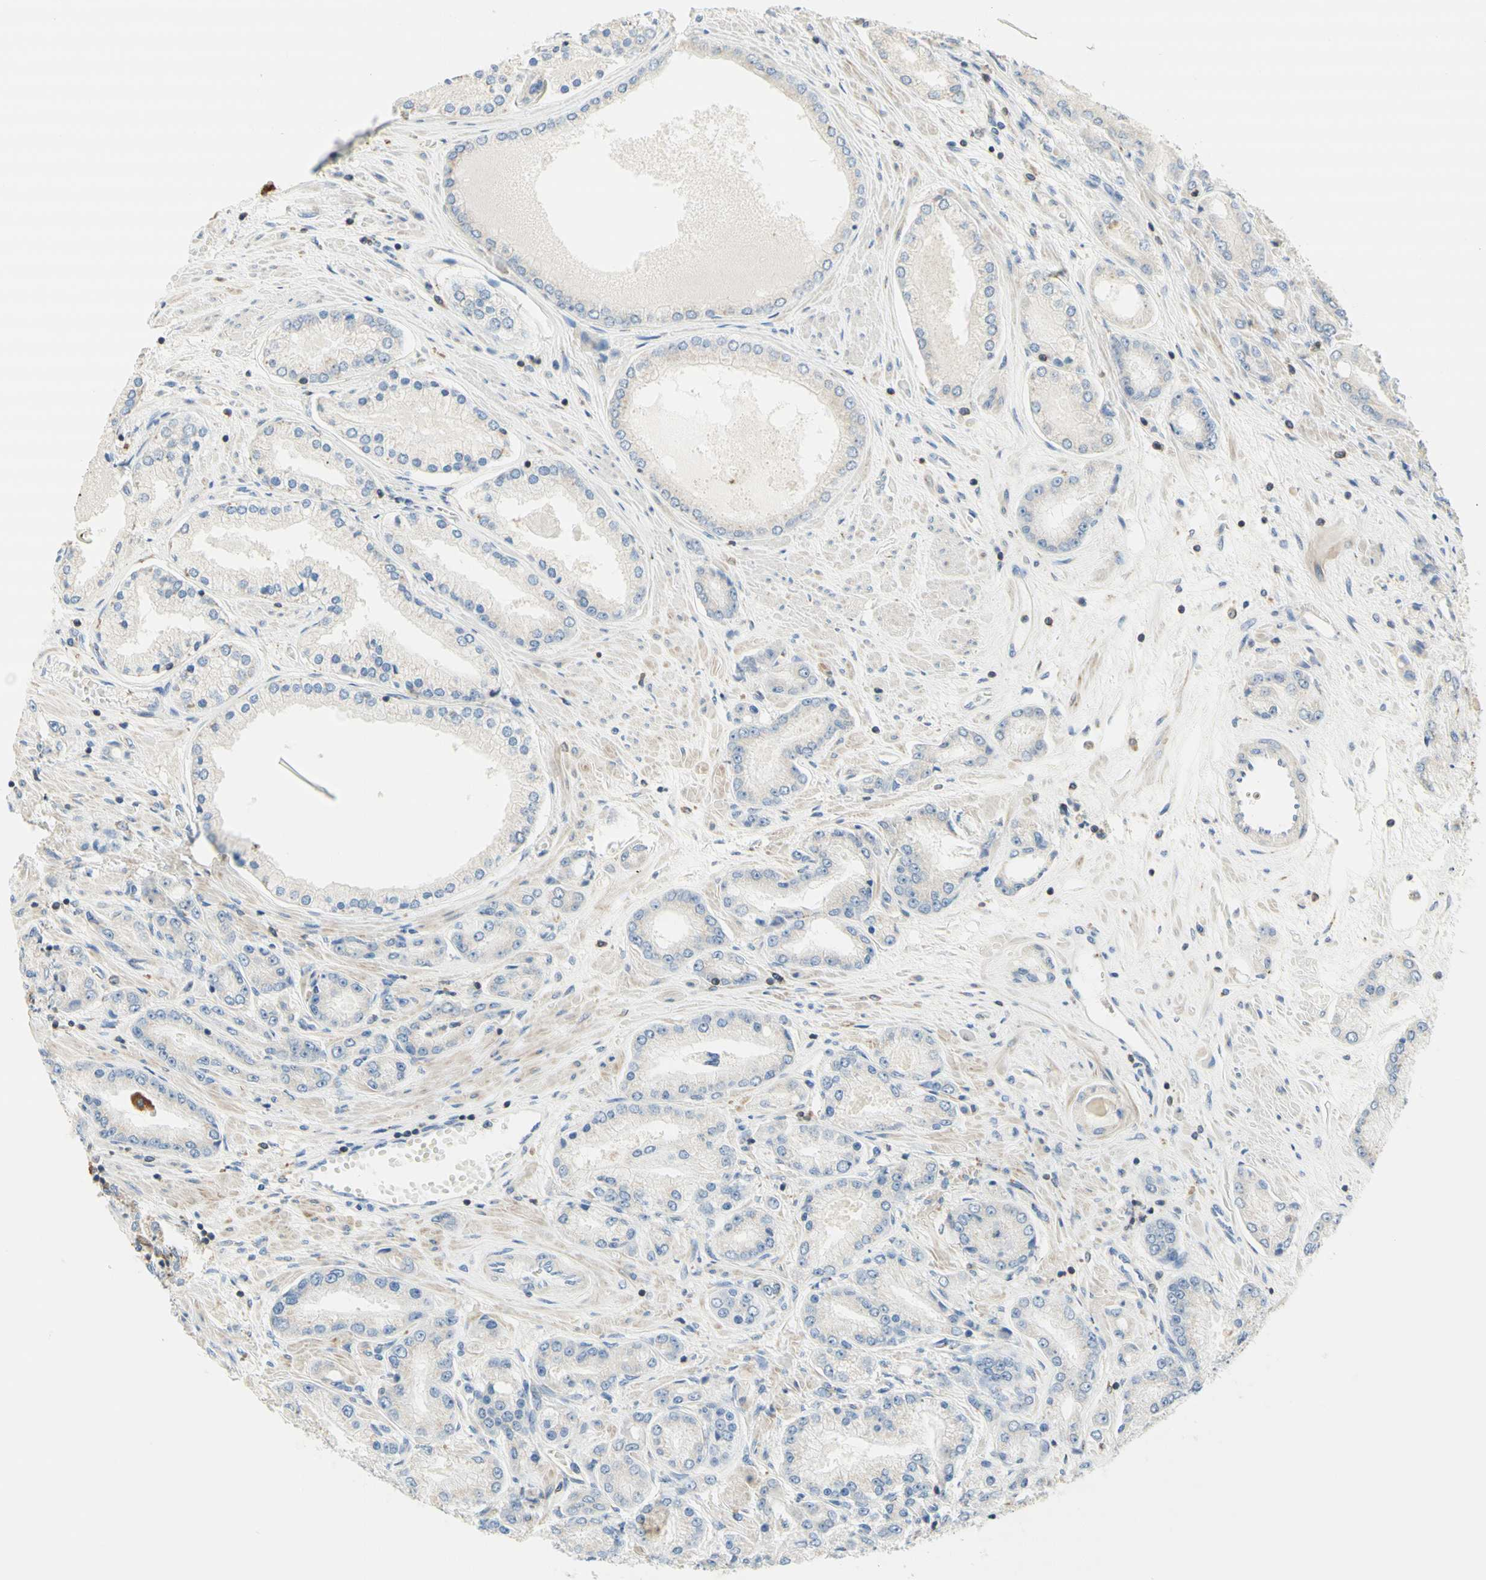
{"staining": {"intensity": "negative", "quantity": "none", "location": "none"}, "tissue": "prostate cancer", "cell_type": "Tumor cells", "image_type": "cancer", "snomed": [{"axis": "morphology", "description": "Adenocarcinoma, High grade"}, {"axis": "topography", "description": "Prostate"}], "caption": "Immunohistochemical staining of prostate cancer shows no significant expression in tumor cells.", "gene": "SPINK6", "patient": {"sex": "male", "age": 59}}